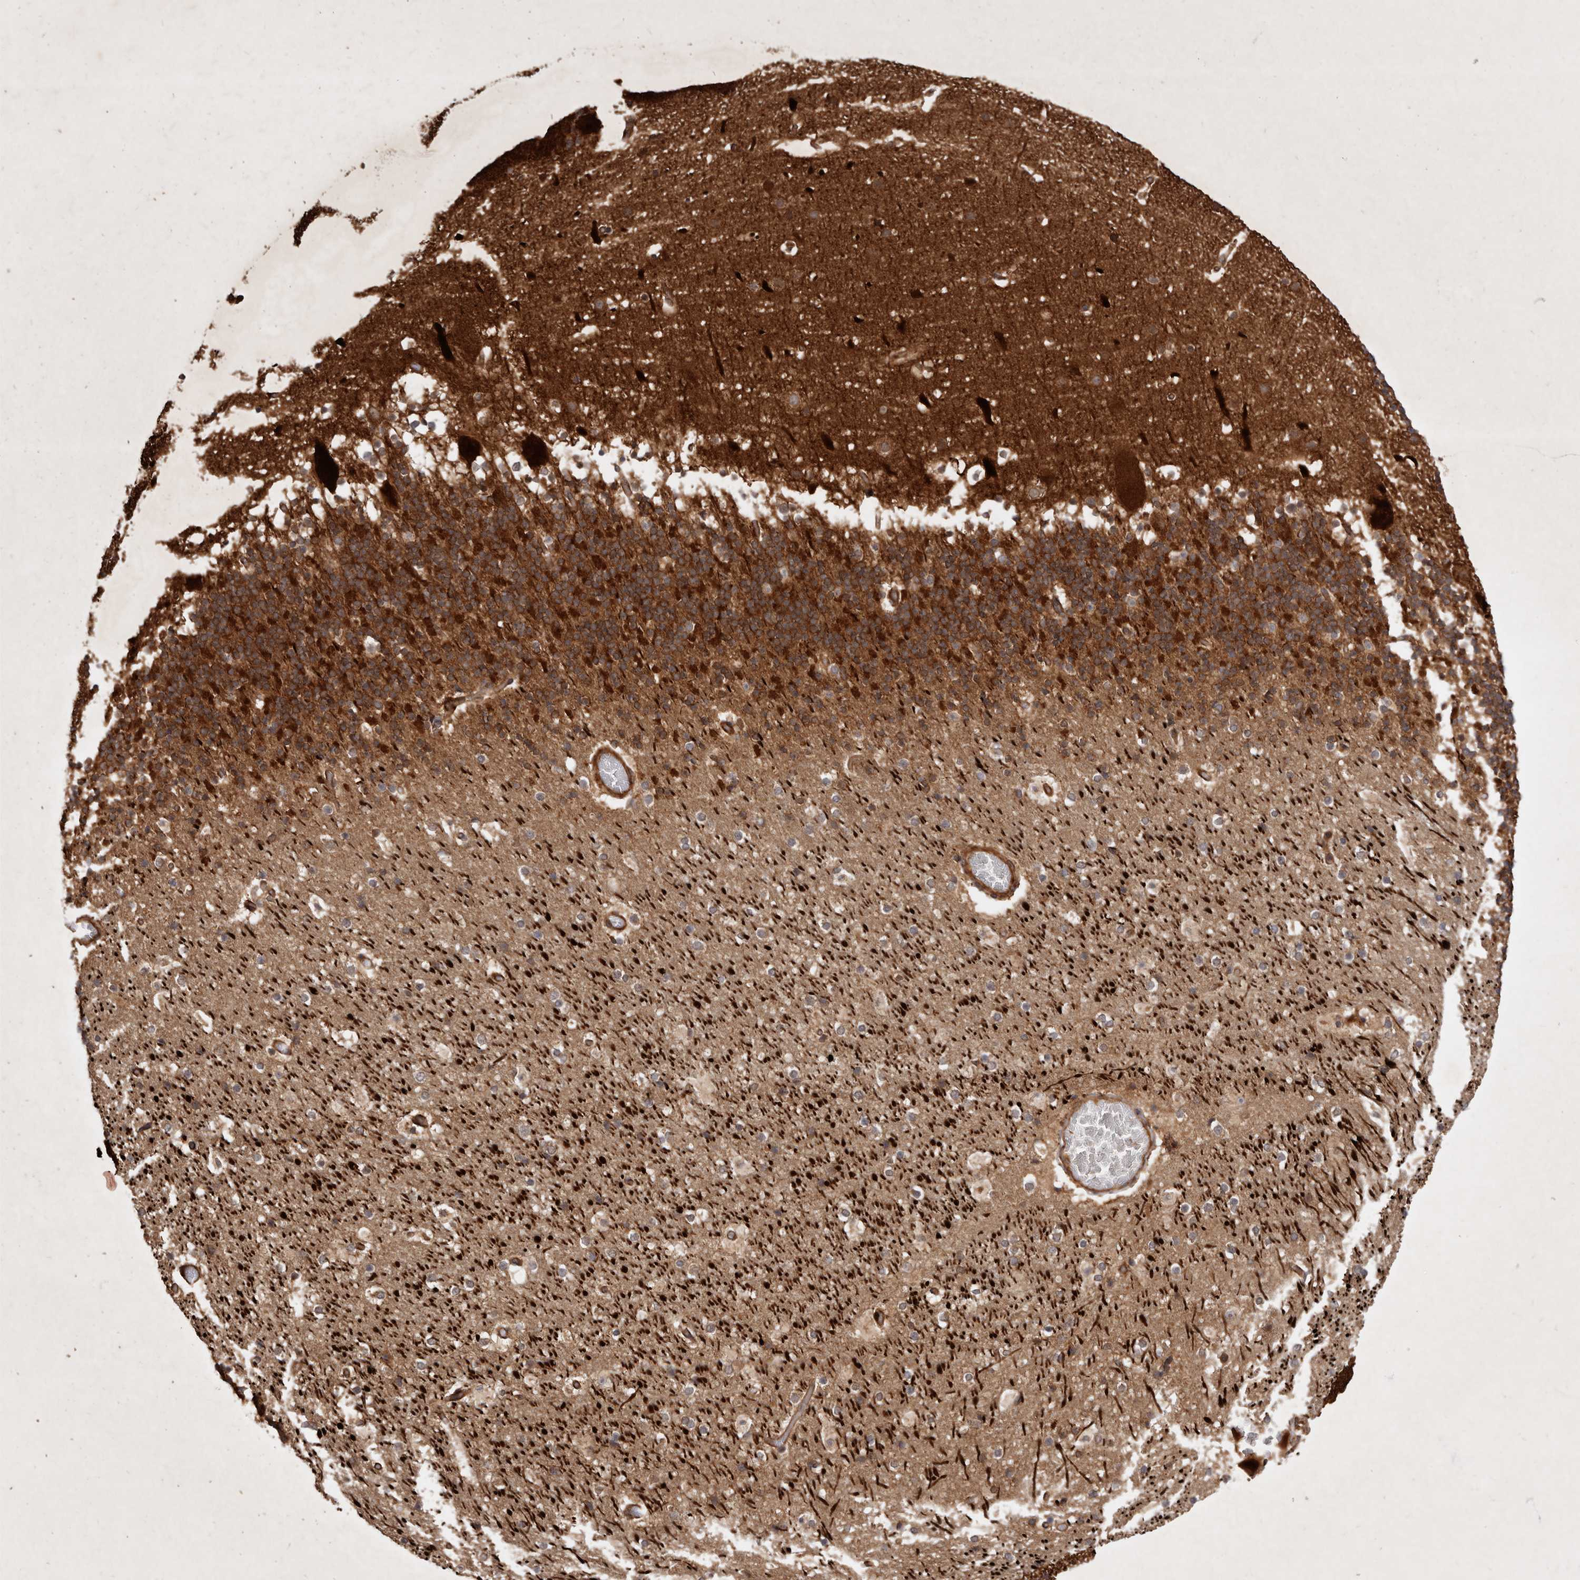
{"staining": {"intensity": "moderate", "quantity": "25%-75%", "location": "cytoplasmic/membranous"}, "tissue": "cerebellum", "cell_type": "Cells in granular layer", "image_type": "normal", "snomed": [{"axis": "morphology", "description": "Normal tissue, NOS"}, {"axis": "topography", "description": "Cerebellum"}], "caption": "Human cerebellum stained with a protein marker reveals moderate staining in cells in granular layer.", "gene": "STK36", "patient": {"sex": "male", "age": 57}}